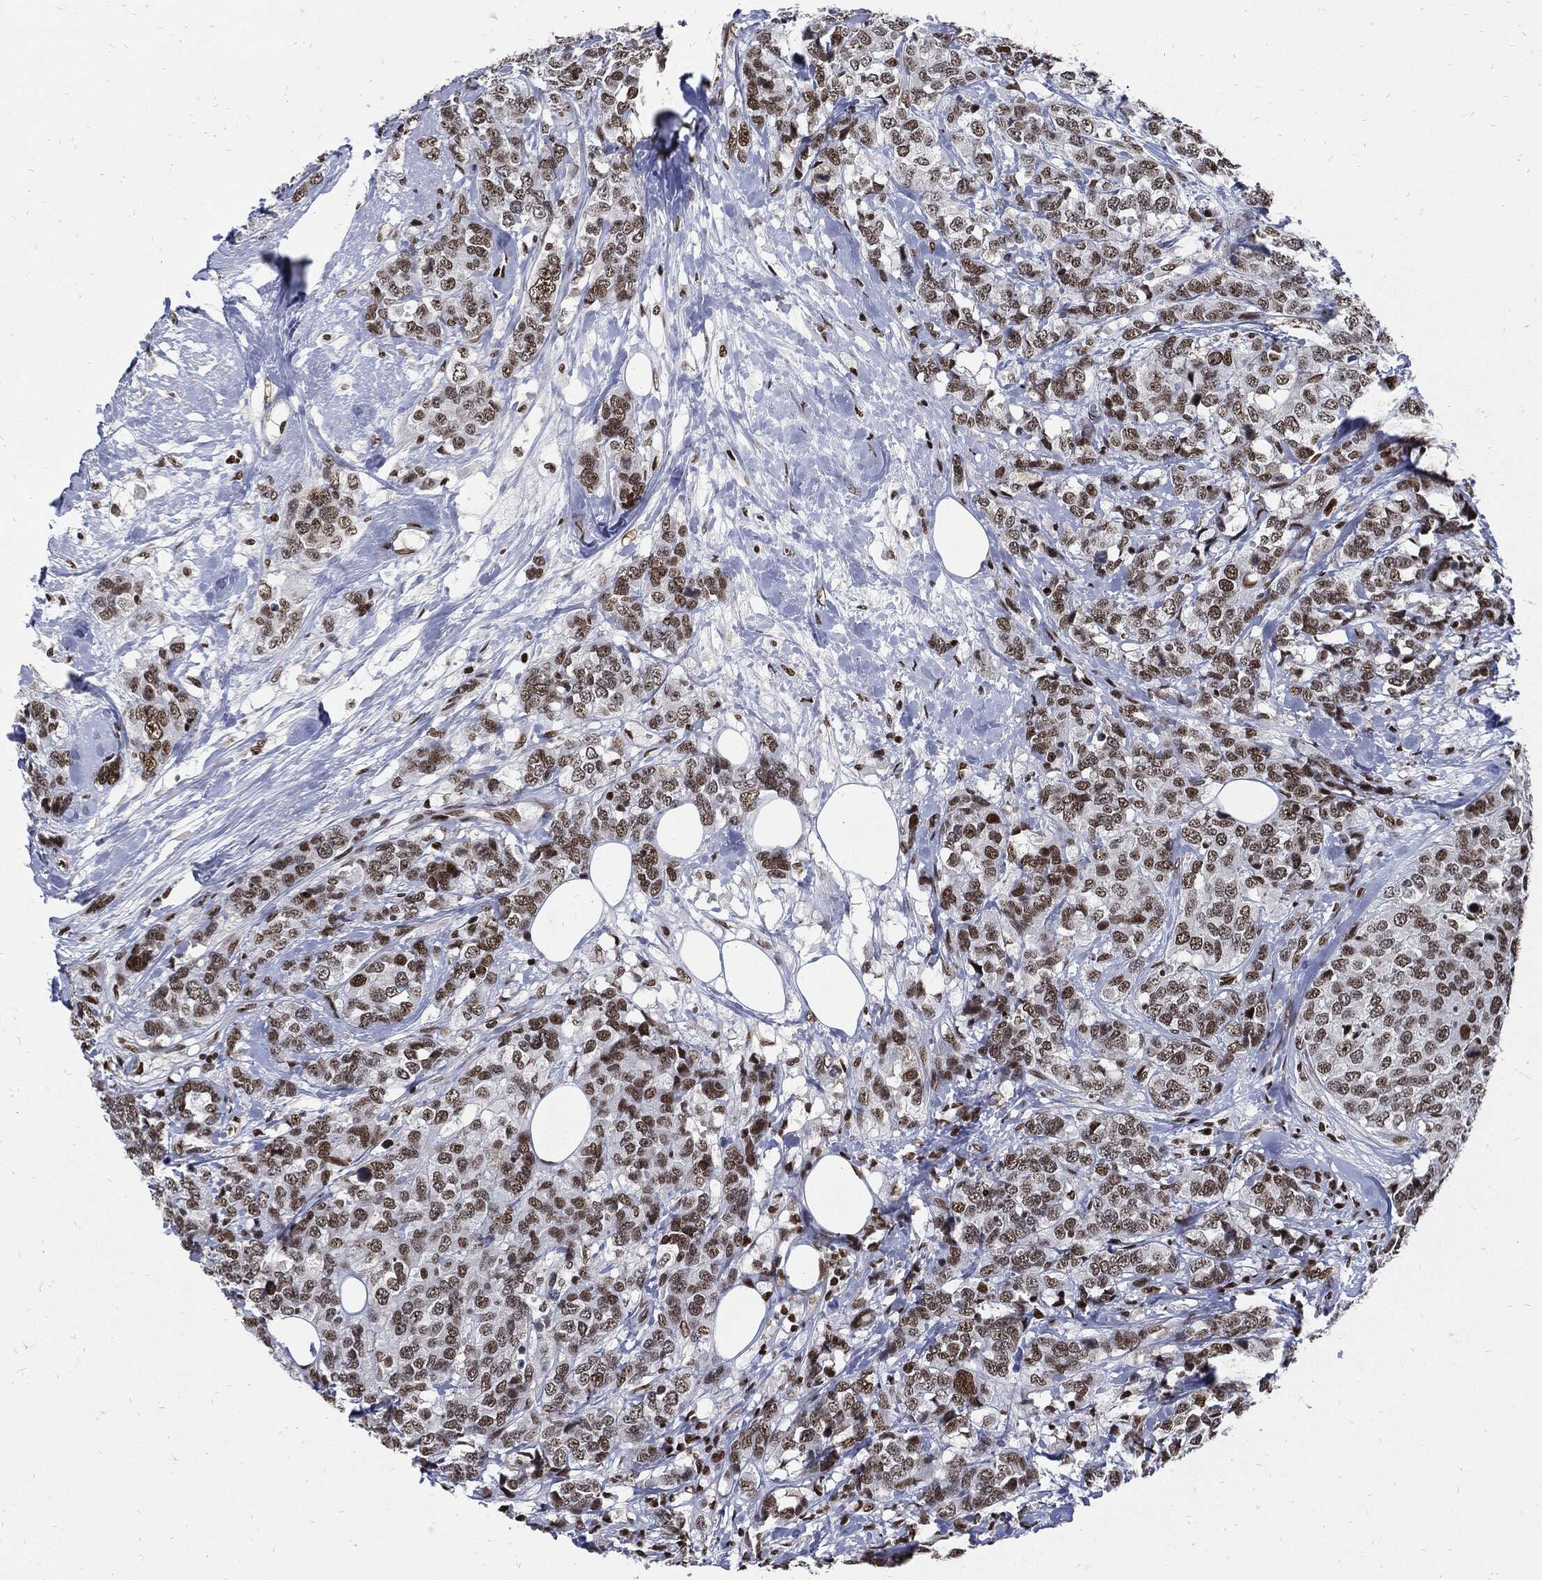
{"staining": {"intensity": "moderate", "quantity": ">75%", "location": "nuclear"}, "tissue": "breast cancer", "cell_type": "Tumor cells", "image_type": "cancer", "snomed": [{"axis": "morphology", "description": "Lobular carcinoma"}, {"axis": "topography", "description": "Breast"}], "caption": "The immunohistochemical stain highlights moderate nuclear expression in tumor cells of breast cancer tissue.", "gene": "TERF2", "patient": {"sex": "female", "age": 59}}